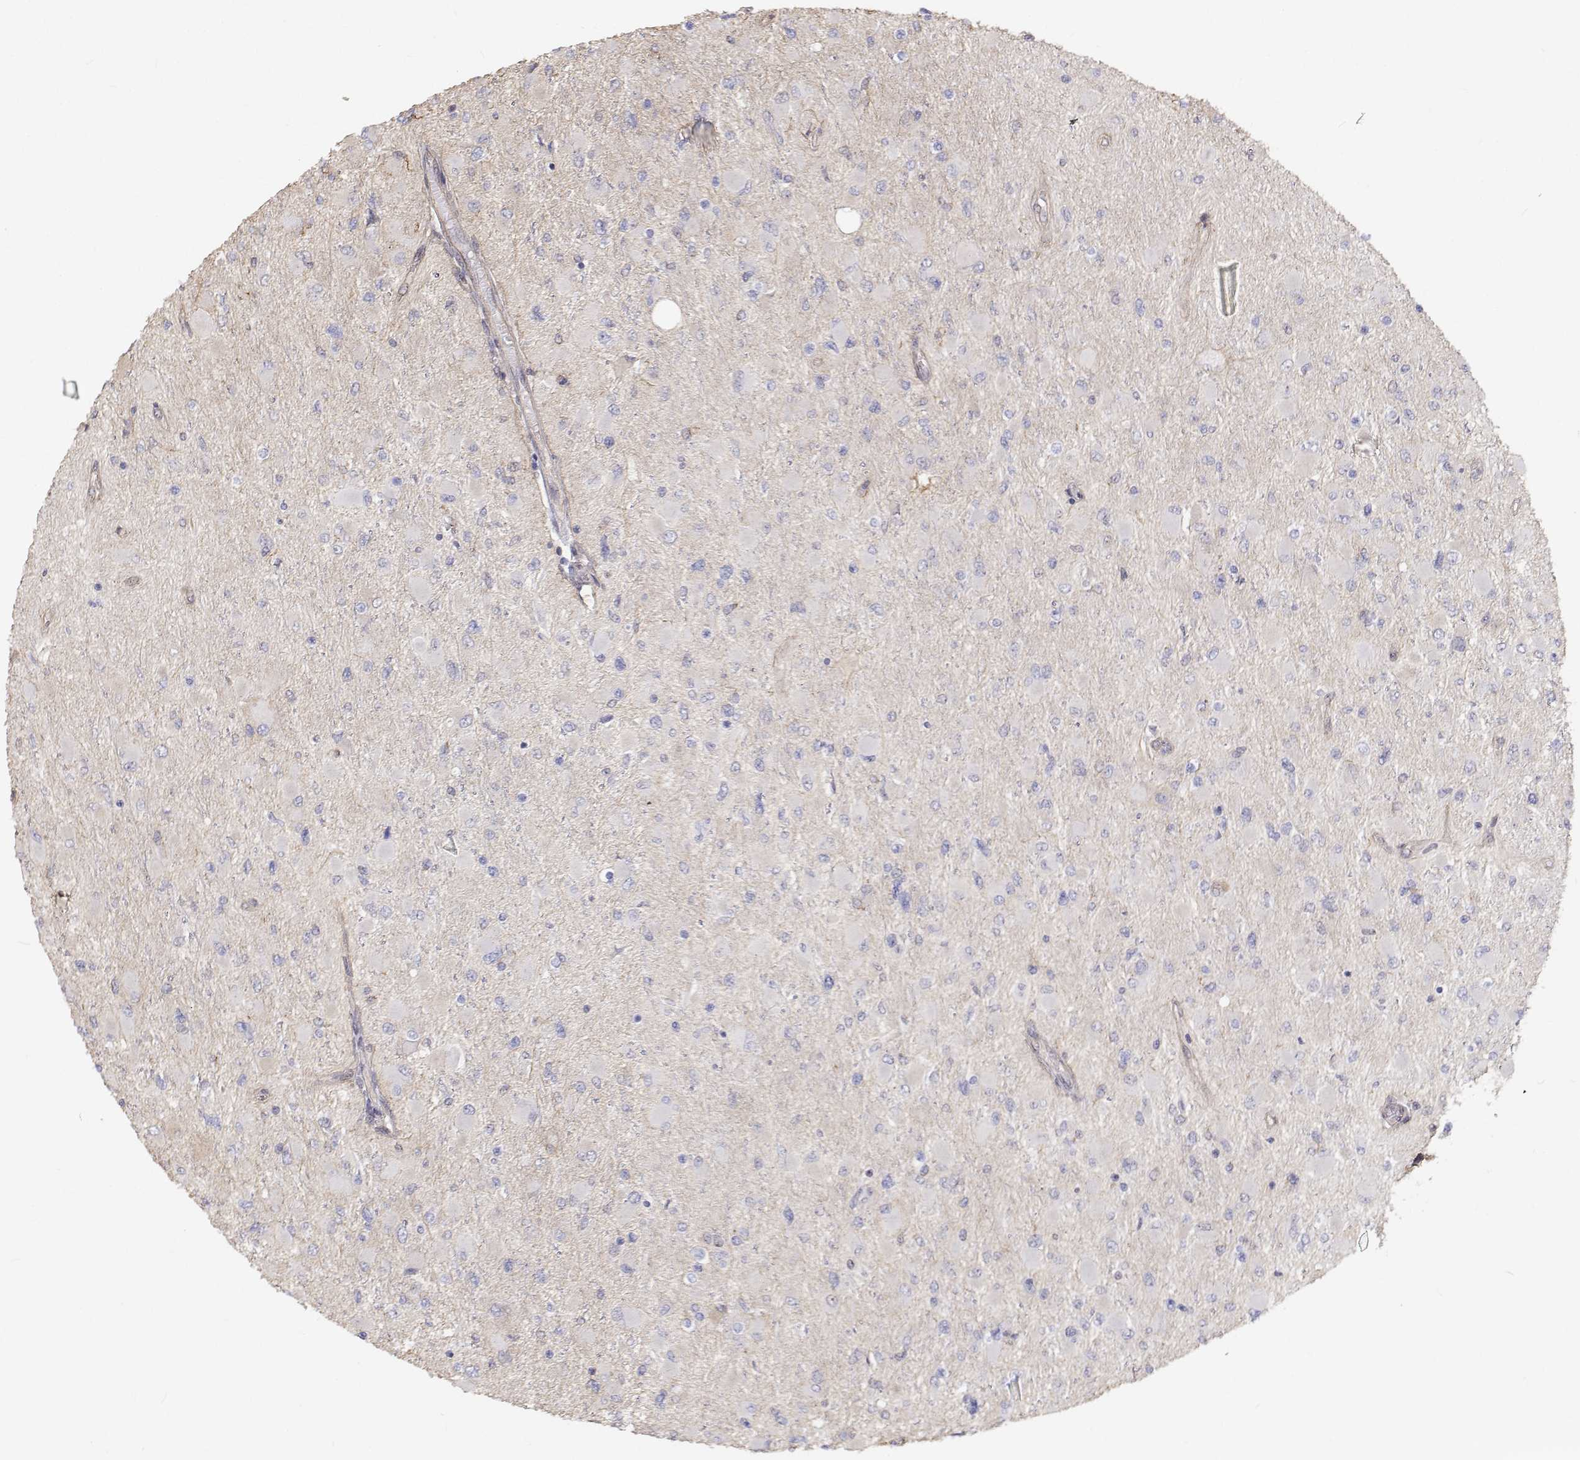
{"staining": {"intensity": "negative", "quantity": "none", "location": "none"}, "tissue": "glioma", "cell_type": "Tumor cells", "image_type": "cancer", "snomed": [{"axis": "morphology", "description": "Glioma, malignant, High grade"}, {"axis": "topography", "description": "Cerebral cortex"}], "caption": "There is no significant positivity in tumor cells of high-grade glioma (malignant).", "gene": "GSDMA", "patient": {"sex": "female", "age": 36}}